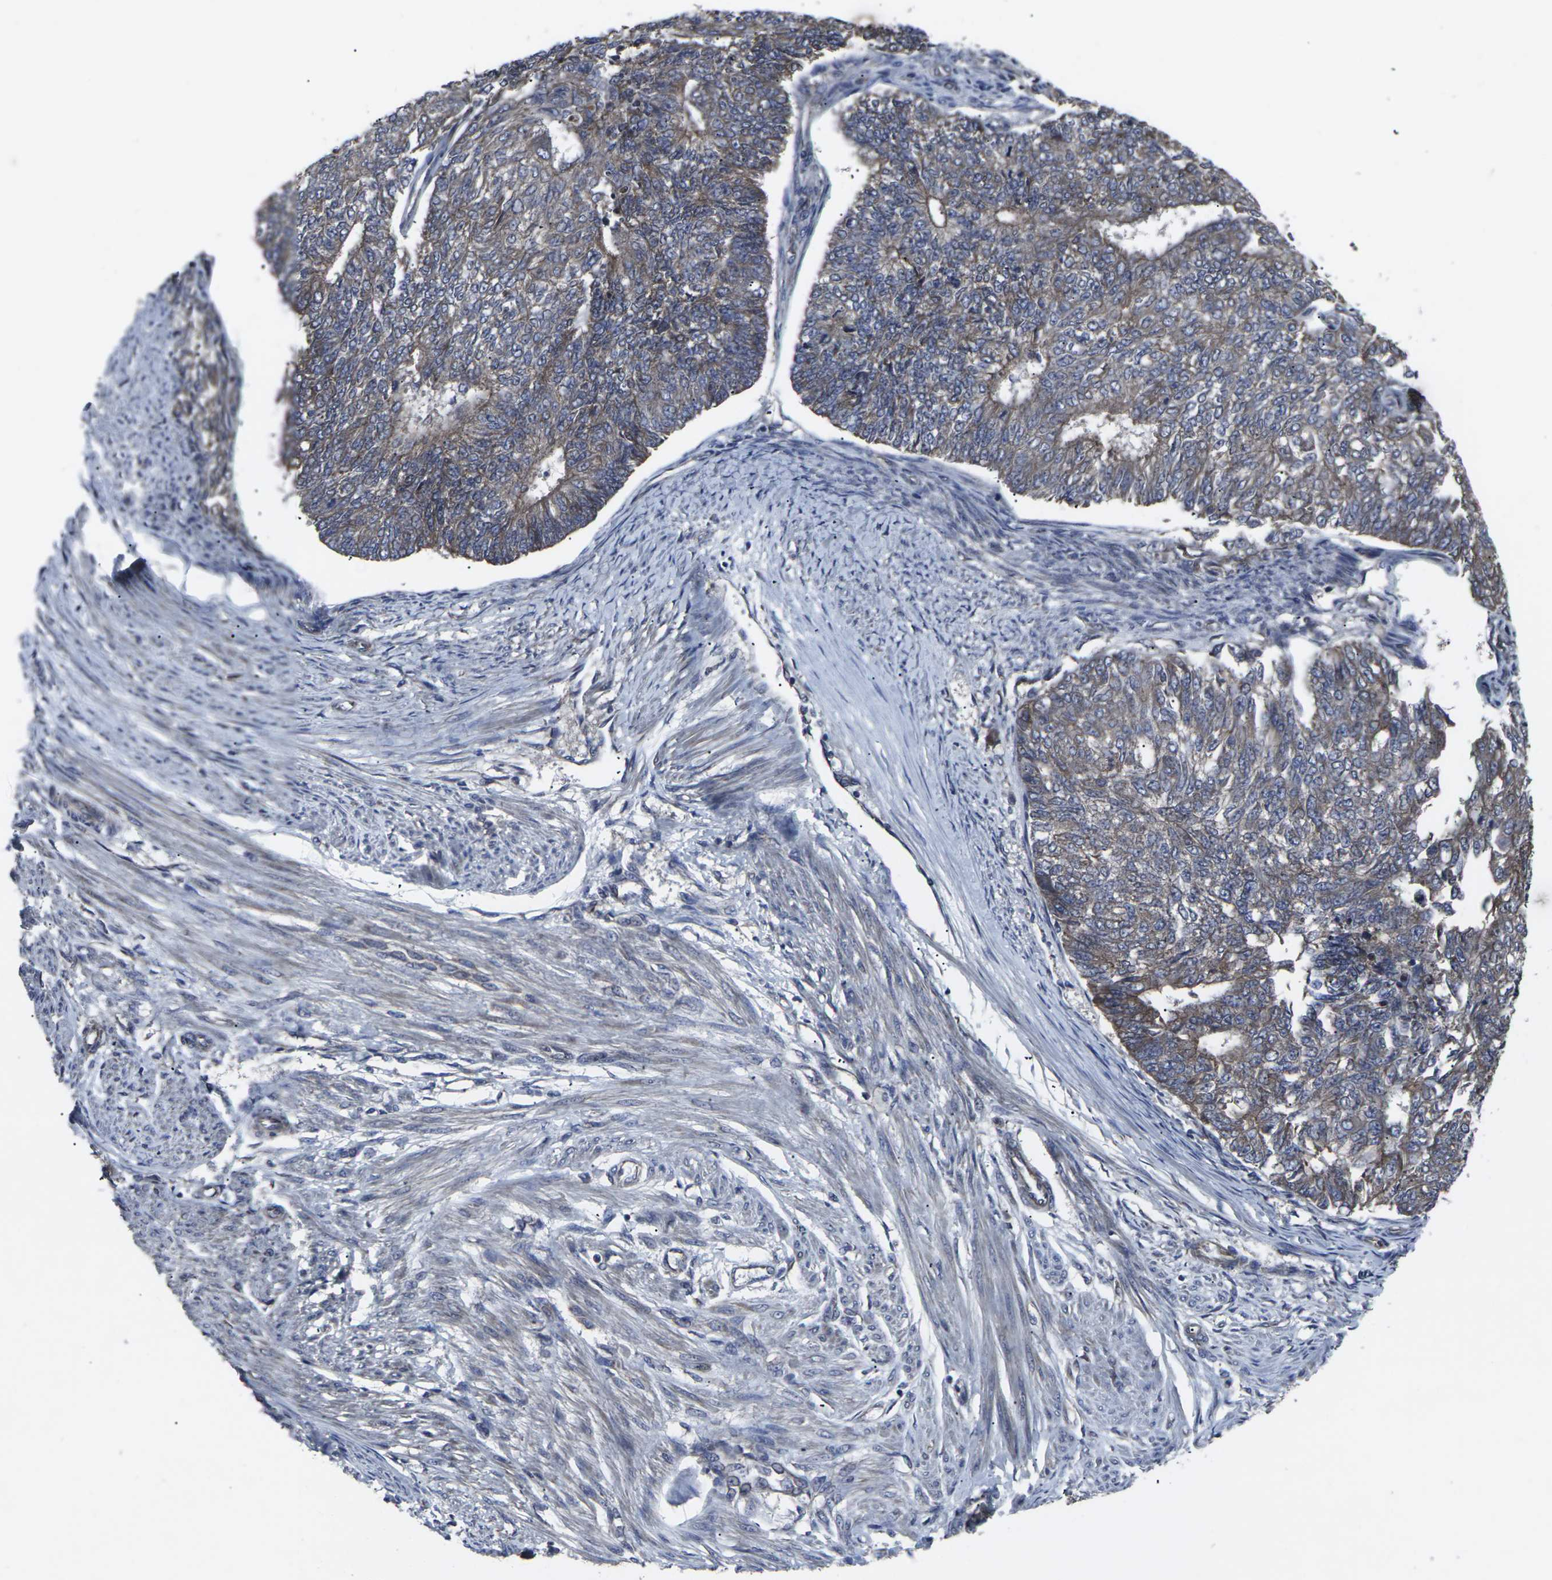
{"staining": {"intensity": "moderate", "quantity": ">75%", "location": "cytoplasmic/membranous"}, "tissue": "endometrial cancer", "cell_type": "Tumor cells", "image_type": "cancer", "snomed": [{"axis": "morphology", "description": "Adenocarcinoma, NOS"}, {"axis": "topography", "description": "Endometrium"}], "caption": "The photomicrograph demonstrates immunohistochemical staining of endometrial cancer (adenocarcinoma). There is moderate cytoplasmic/membranous positivity is identified in about >75% of tumor cells.", "gene": "MAPKAPK2", "patient": {"sex": "female", "age": 32}}